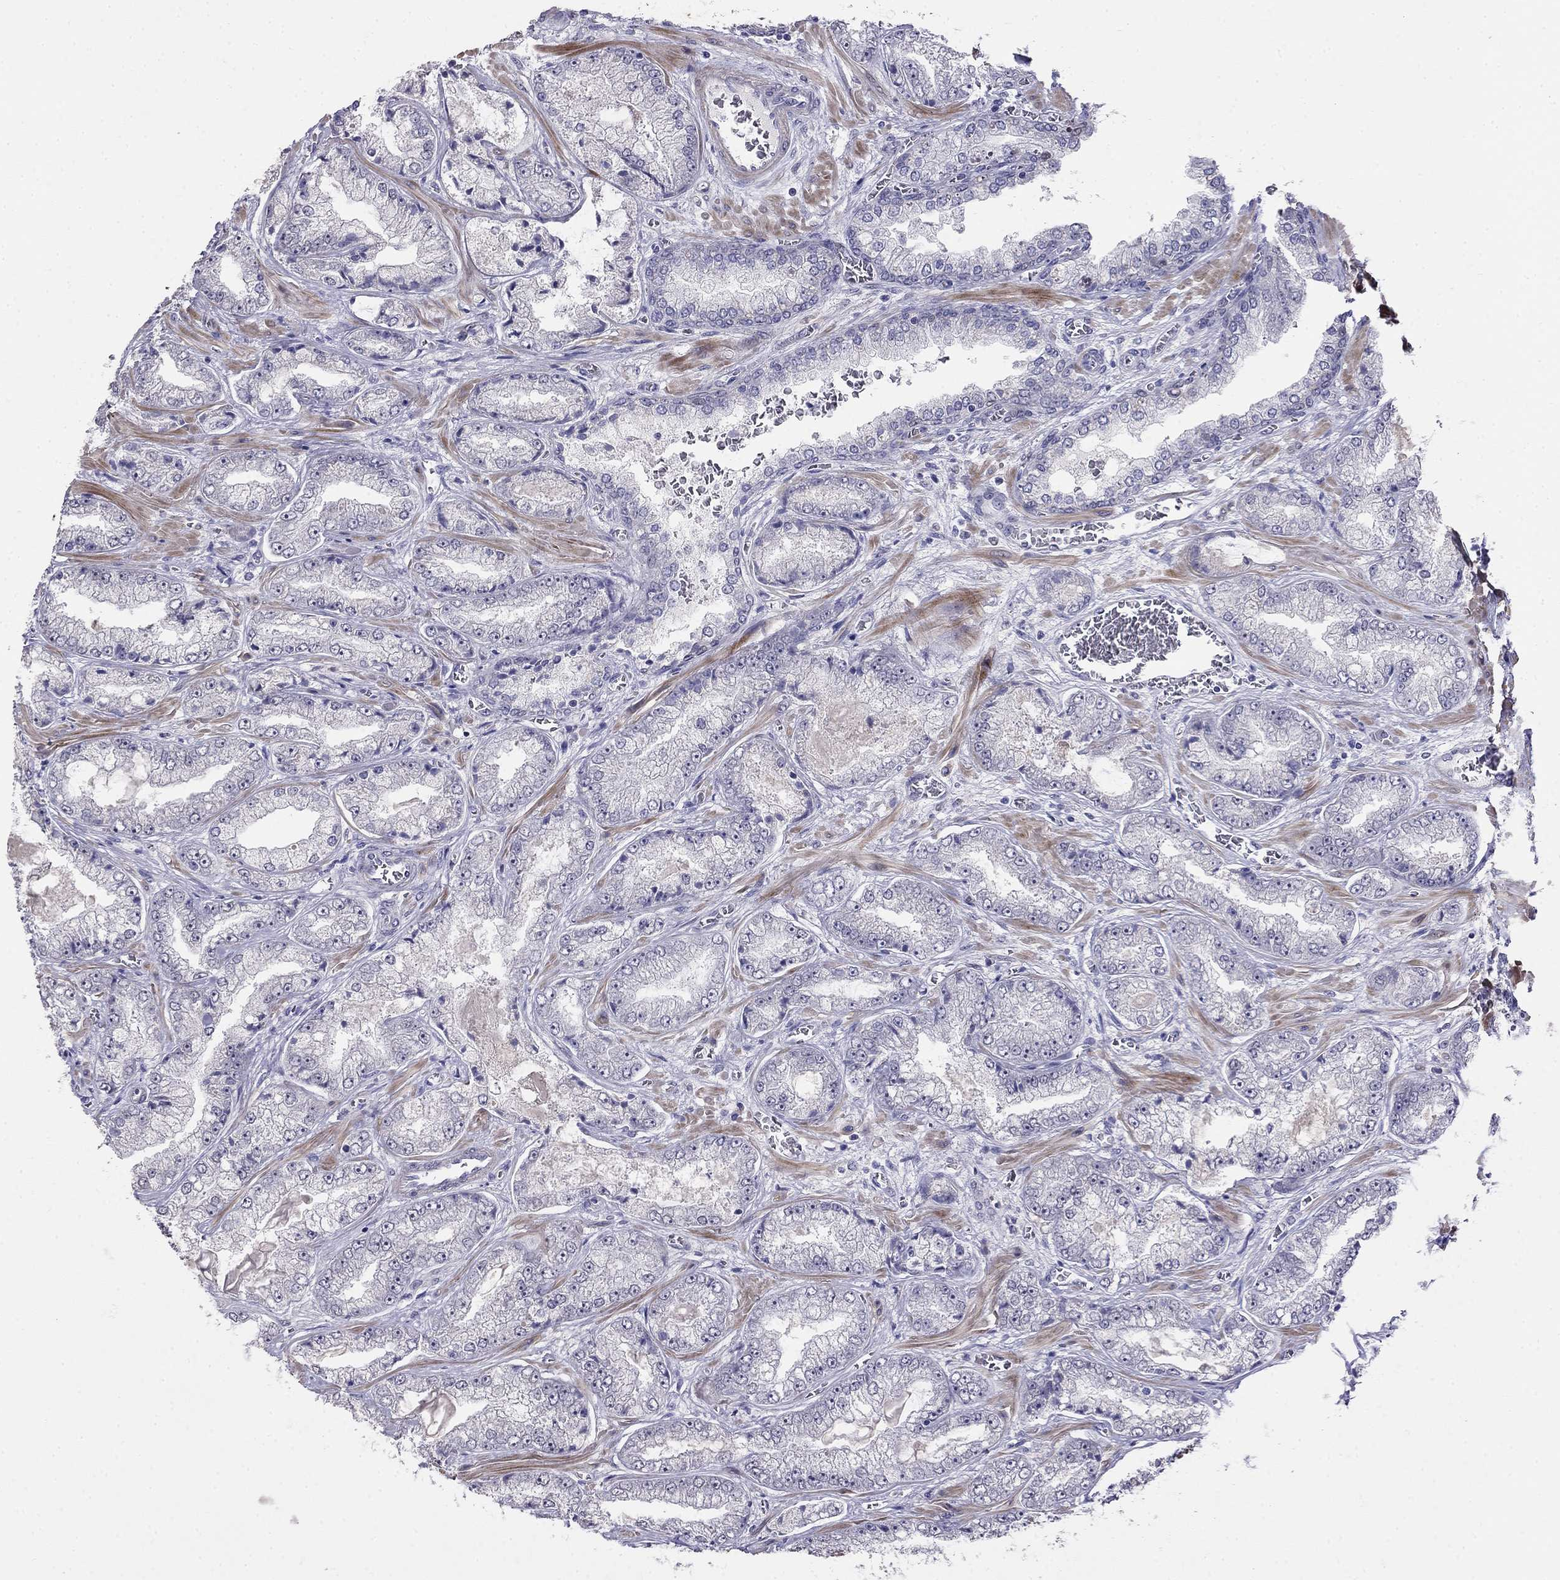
{"staining": {"intensity": "negative", "quantity": "none", "location": "none"}, "tissue": "prostate cancer", "cell_type": "Tumor cells", "image_type": "cancer", "snomed": [{"axis": "morphology", "description": "Adenocarcinoma, Low grade"}, {"axis": "topography", "description": "Prostate"}], "caption": "Tumor cells are negative for brown protein staining in prostate adenocarcinoma (low-grade).", "gene": "LRRC39", "patient": {"sex": "male", "age": 57}}